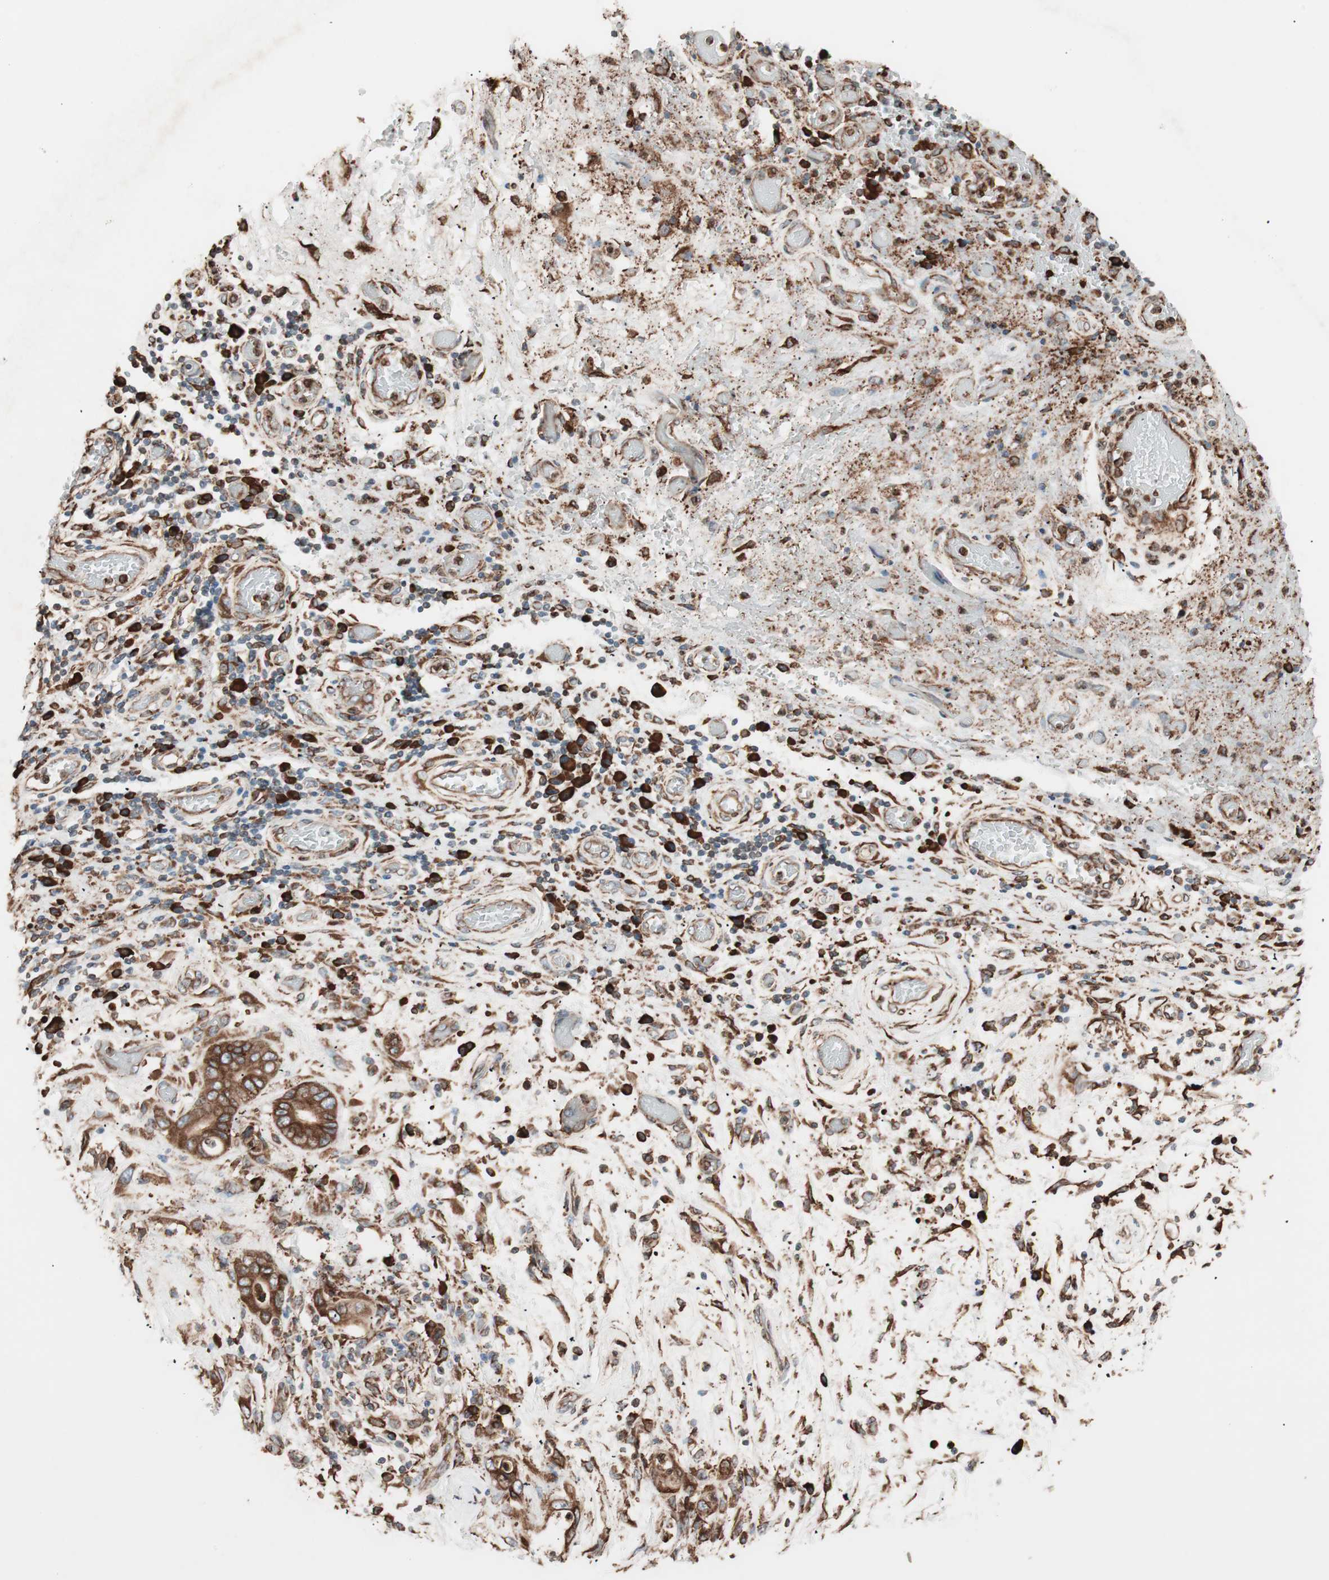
{"staining": {"intensity": "strong", "quantity": ">75%", "location": "cytoplasmic/membranous"}, "tissue": "stomach cancer", "cell_type": "Tumor cells", "image_type": "cancer", "snomed": [{"axis": "morphology", "description": "Adenocarcinoma, NOS"}, {"axis": "topography", "description": "Stomach"}], "caption": "A high-resolution photomicrograph shows IHC staining of stomach cancer (adenocarcinoma), which reveals strong cytoplasmic/membranous positivity in about >75% of tumor cells.", "gene": "VEGFA", "patient": {"sex": "female", "age": 73}}